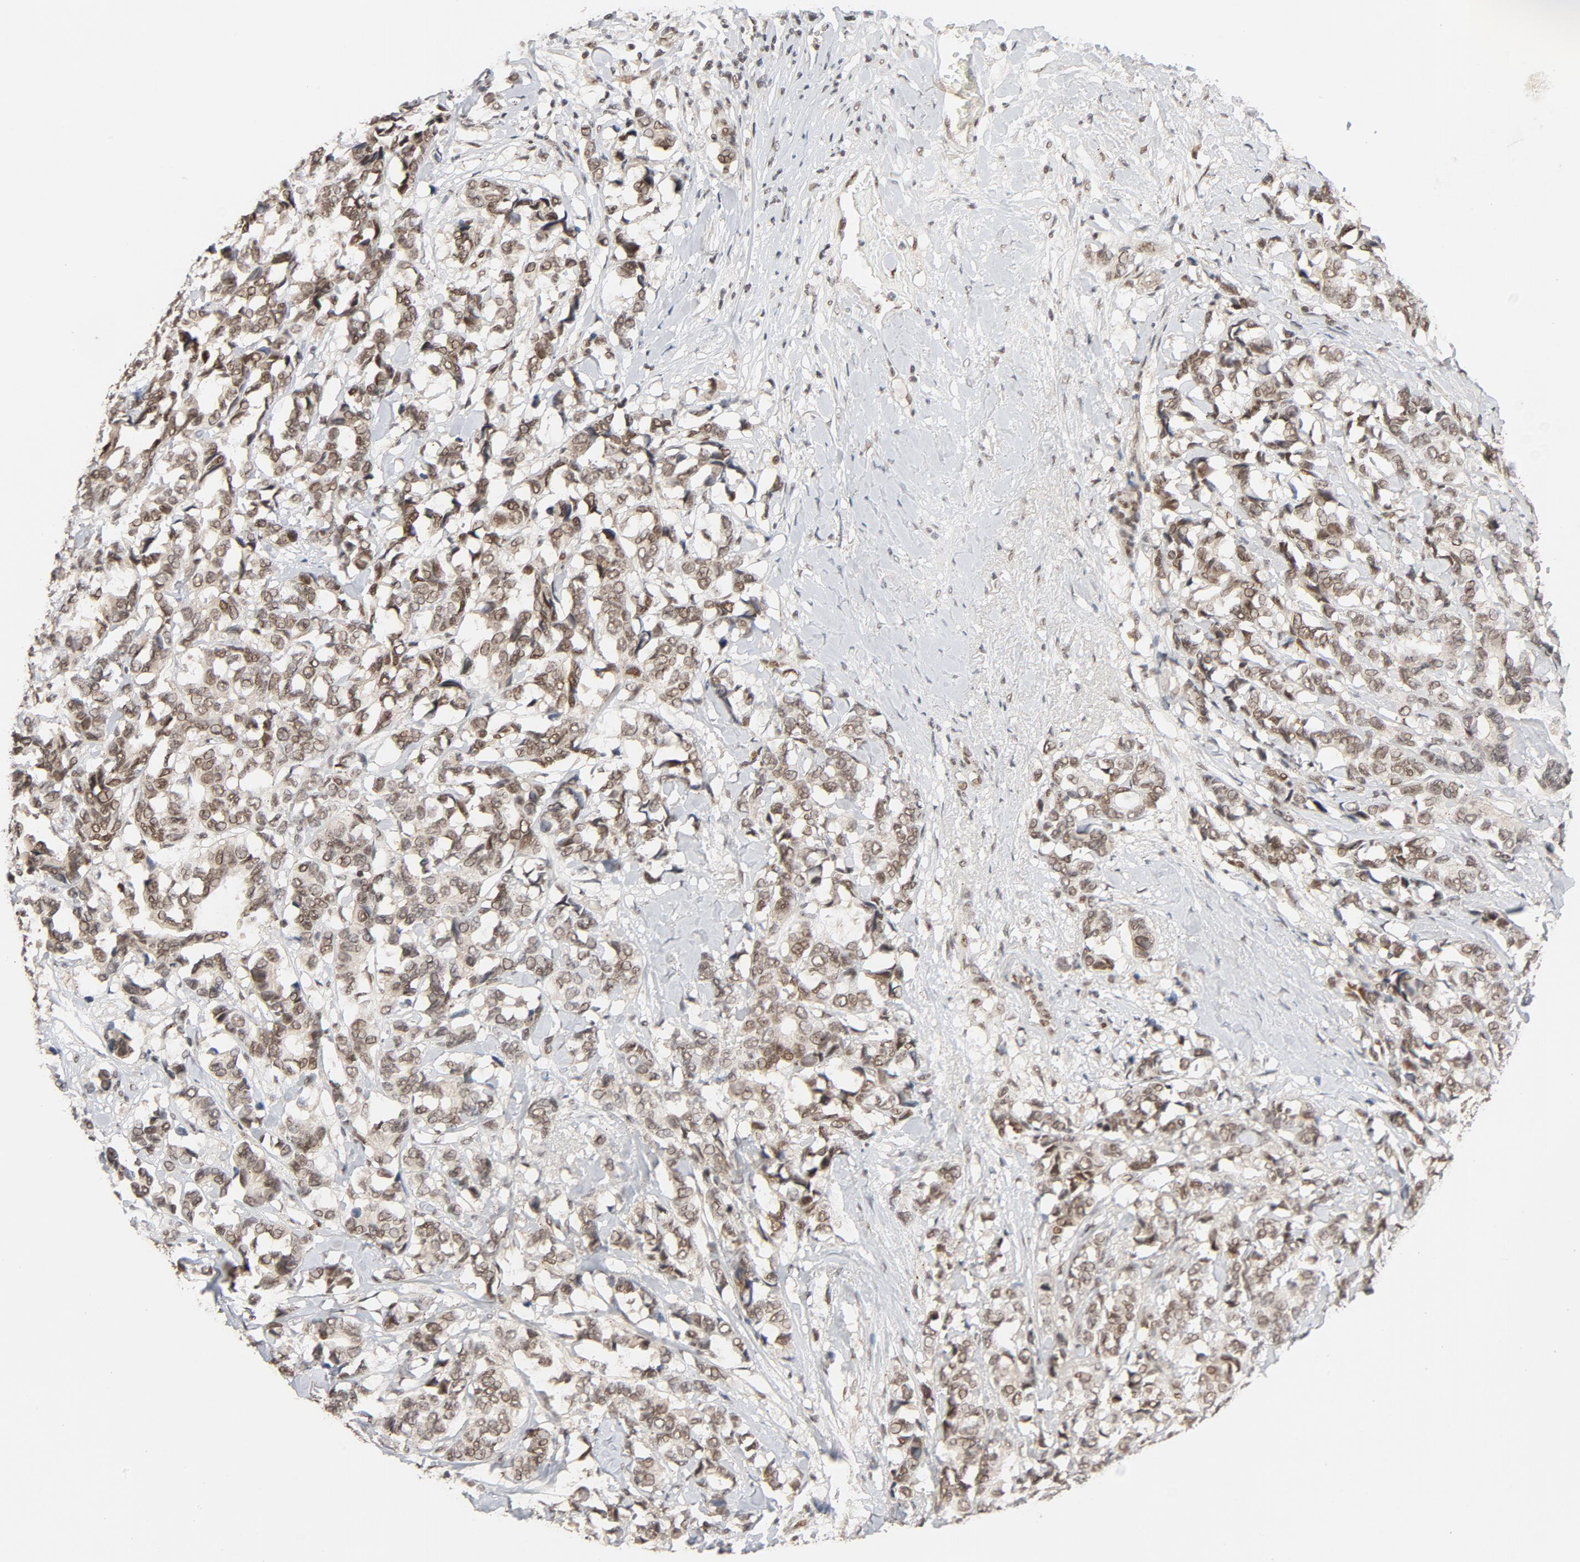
{"staining": {"intensity": "moderate", "quantity": ">75%", "location": "nuclear"}, "tissue": "breast cancer", "cell_type": "Tumor cells", "image_type": "cancer", "snomed": [{"axis": "morphology", "description": "Duct carcinoma"}, {"axis": "topography", "description": "Breast"}], "caption": "About >75% of tumor cells in human invasive ductal carcinoma (breast) reveal moderate nuclear protein staining as visualized by brown immunohistochemical staining.", "gene": "SMARCD1", "patient": {"sex": "female", "age": 87}}